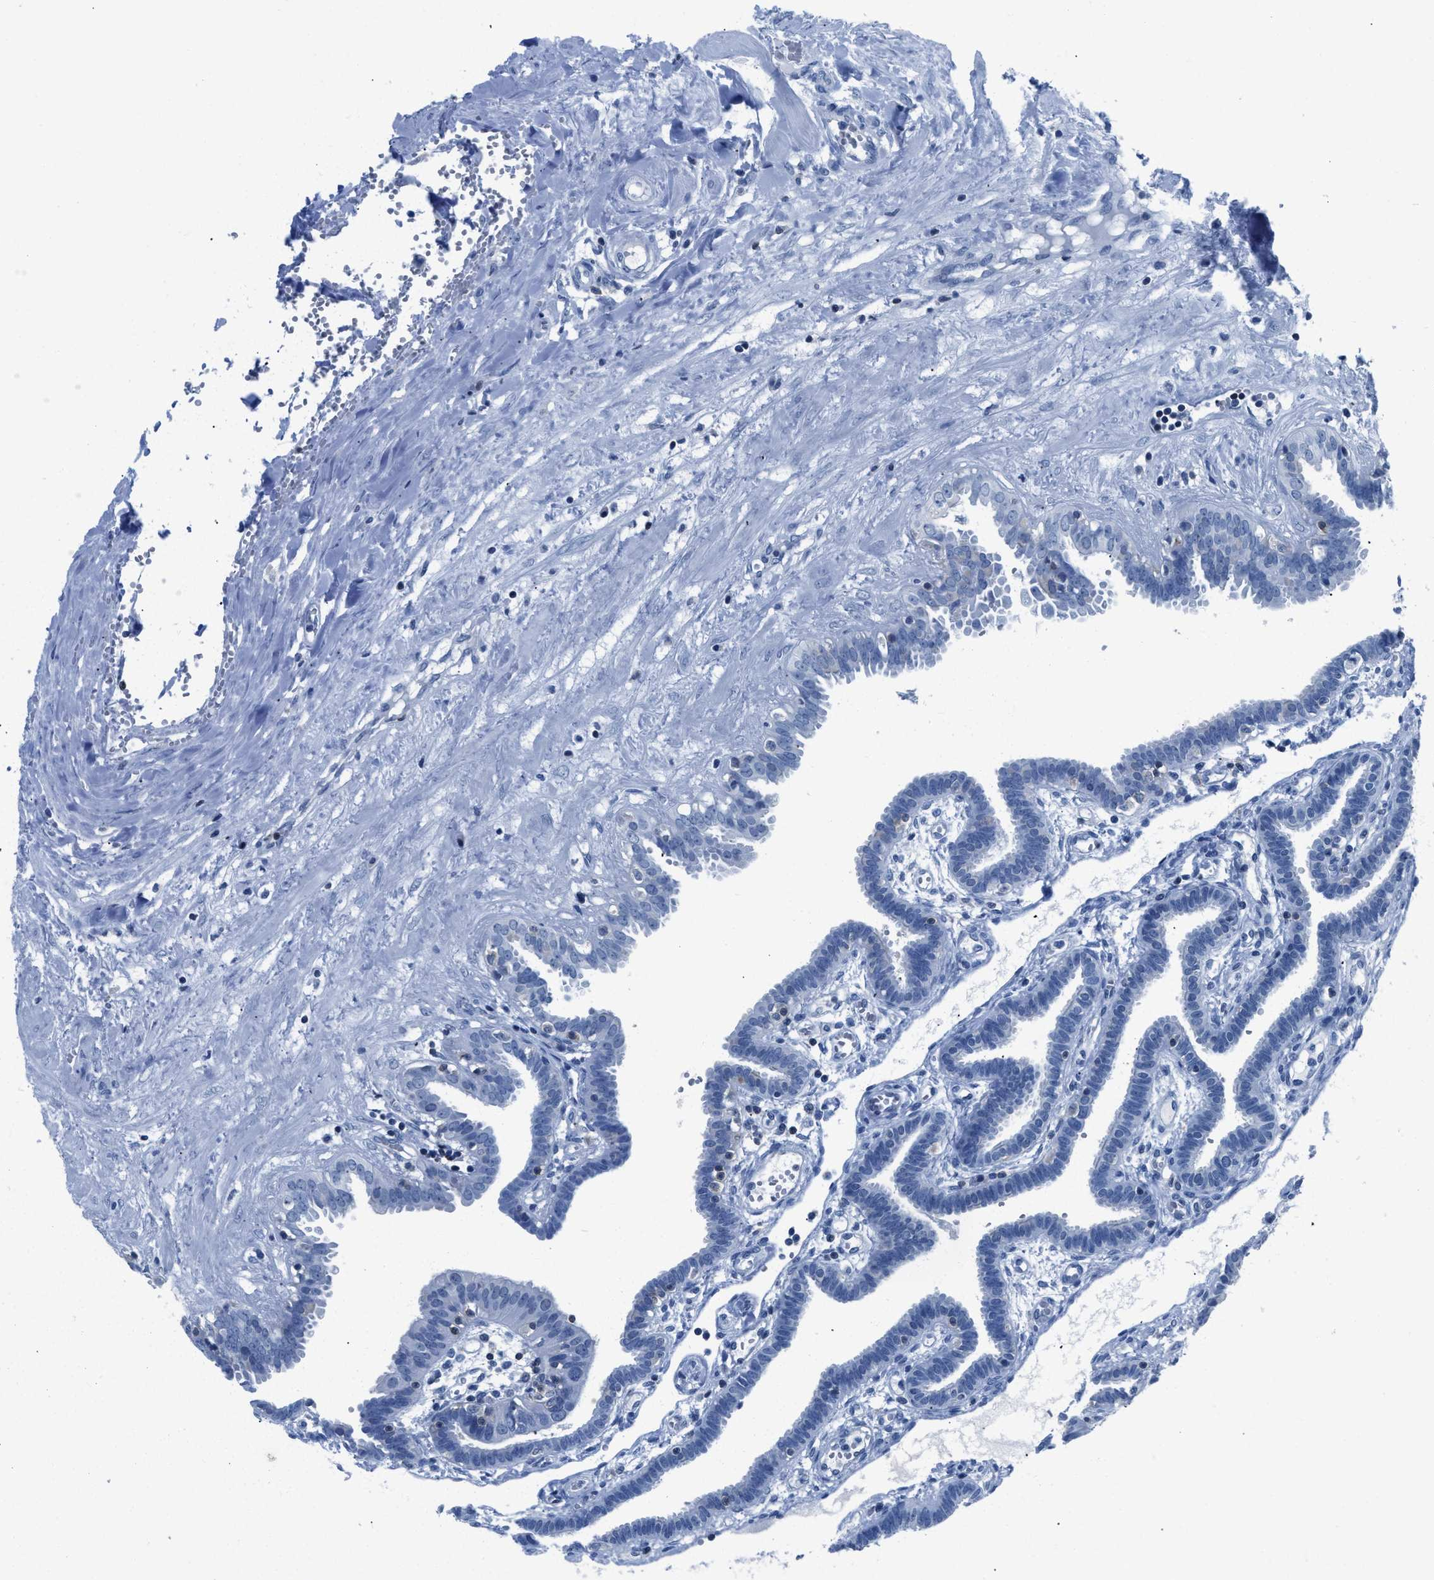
{"staining": {"intensity": "negative", "quantity": "none", "location": "none"}, "tissue": "fallopian tube", "cell_type": "Glandular cells", "image_type": "normal", "snomed": [{"axis": "morphology", "description": "Normal tissue, NOS"}, {"axis": "topography", "description": "Fallopian tube"}, {"axis": "topography", "description": "Placenta"}], "caption": "The micrograph demonstrates no significant positivity in glandular cells of fallopian tube.", "gene": "NFATC2", "patient": {"sex": "female", "age": 32}}